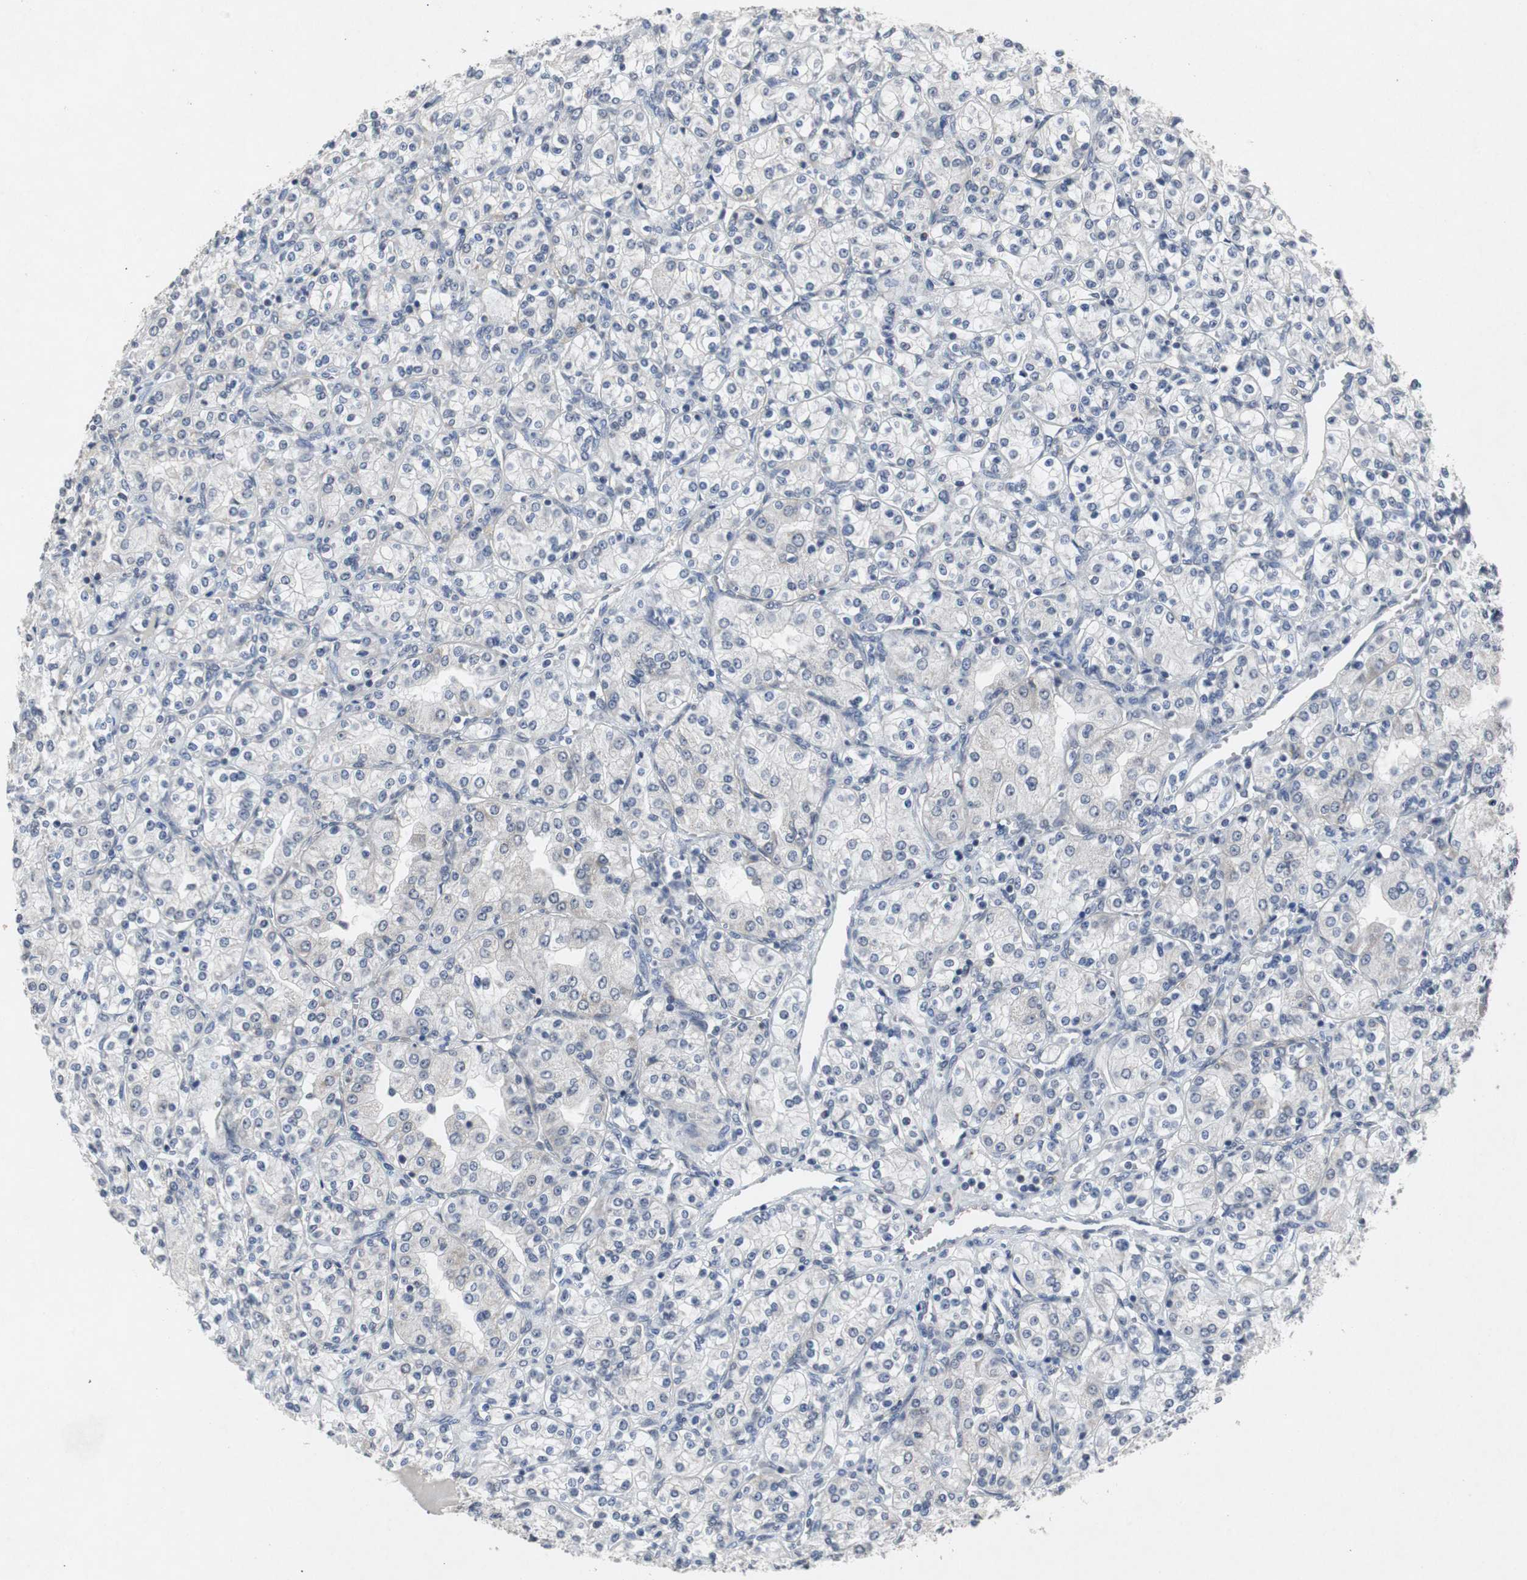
{"staining": {"intensity": "negative", "quantity": "none", "location": "none"}, "tissue": "renal cancer", "cell_type": "Tumor cells", "image_type": "cancer", "snomed": [{"axis": "morphology", "description": "Adenocarcinoma, NOS"}, {"axis": "topography", "description": "Kidney"}], "caption": "IHC of renal adenocarcinoma exhibits no staining in tumor cells. (Brightfield microscopy of DAB (3,3'-diaminobenzidine) immunohistochemistry (IHC) at high magnification).", "gene": "RBM47", "patient": {"sex": "male", "age": 77}}